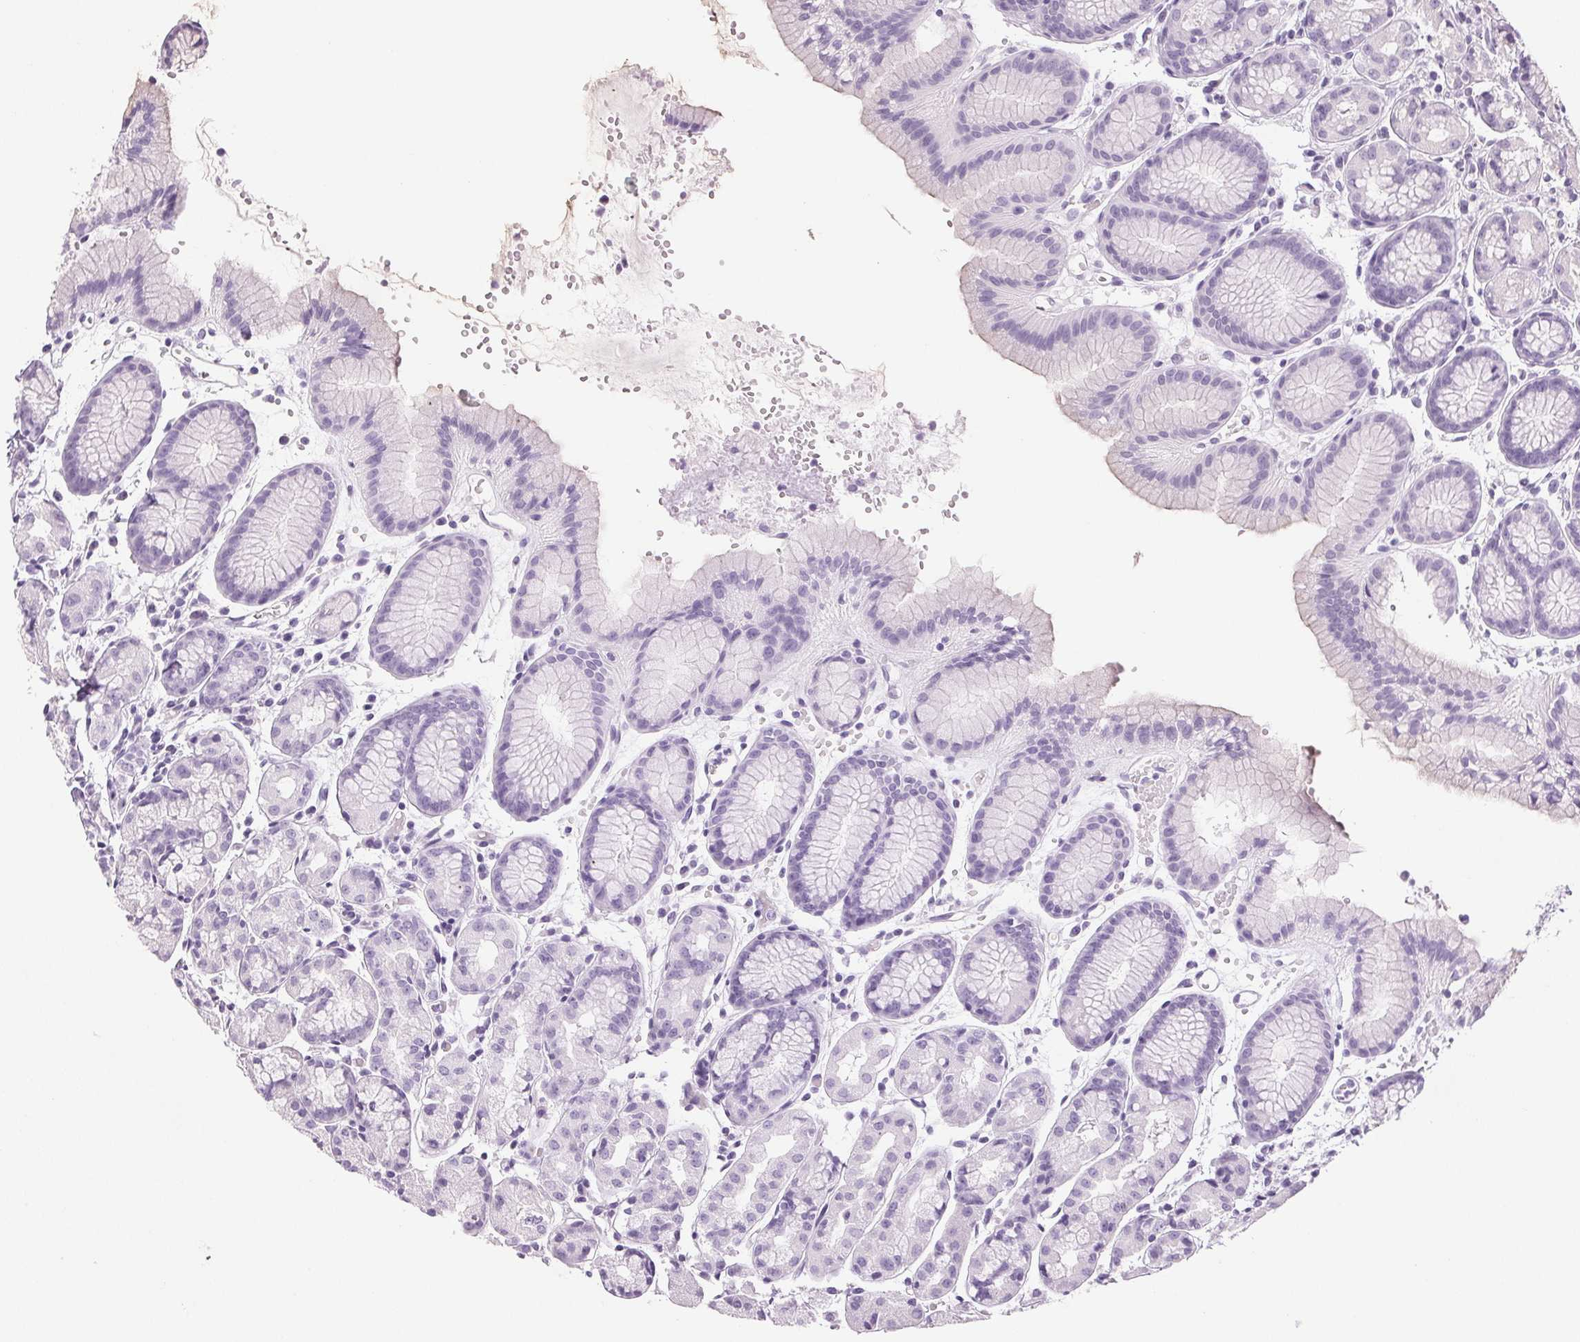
{"staining": {"intensity": "negative", "quantity": "none", "location": "none"}, "tissue": "stomach", "cell_type": "Glandular cells", "image_type": "normal", "snomed": [{"axis": "morphology", "description": "Normal tissue, NOS"}, {"axis": "topography", "description": "Stomach, upper"}], "caption": "This is a photomicrograph of immunohistochemistry staining of normal stomach, which shows no staining in glandular cells. (Brightfield microscopy of DAB (3,3'-diaminobenzidine) immunohistochemistry (IHC) at high magnification).", "gene": "DNAJC6", "patient": {"sex": "male", "age": 47}}